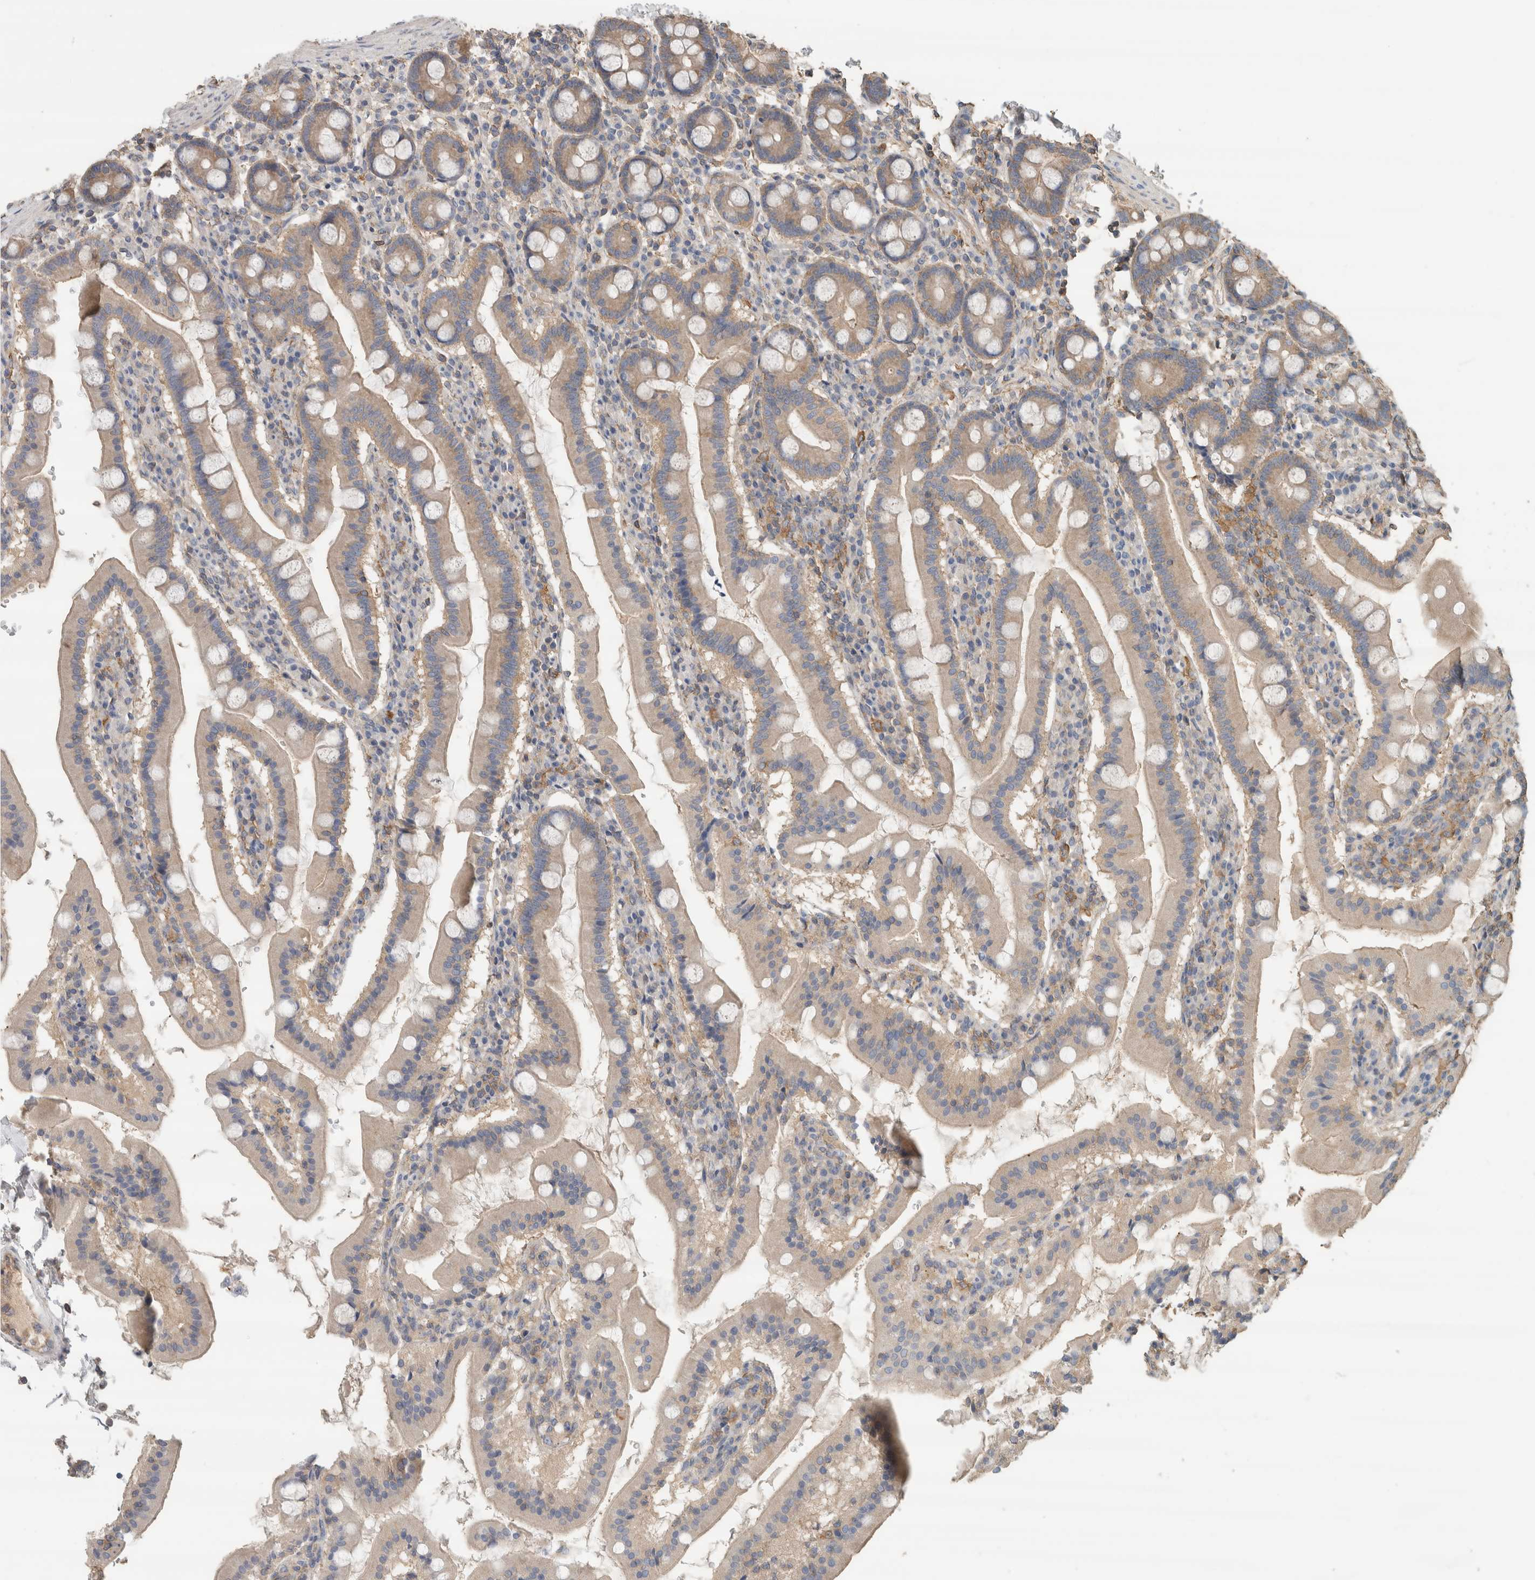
{"staining": {"intensity": "weak", "quantity": ">75%", "location": "cytoplasmic/membranous"}, "tissue": "duodenum", "cell_type": "Glandular cells", "image_type": "normal", "snomed": [{"axis": "morphology", "description": "Normal tissue, NOS"}, {"axis": "morphology", "description": "Adenocarcinoma, NOS"}, {"axis": "topography", "description": "Pancreas"}, {"axis": "topography", "description": "Duodenum"}], "caption": "Brown immunohistochemical staining in unremarkable human duodenum demonstrates weak cytoplasmic/membranous expression in about >75% of glandular cells. (brown staining indicates protein expression, while blue staining denotes nuclei).", "gene": "EIF4G3", "patient": {"sex": "male", "age": 50}}